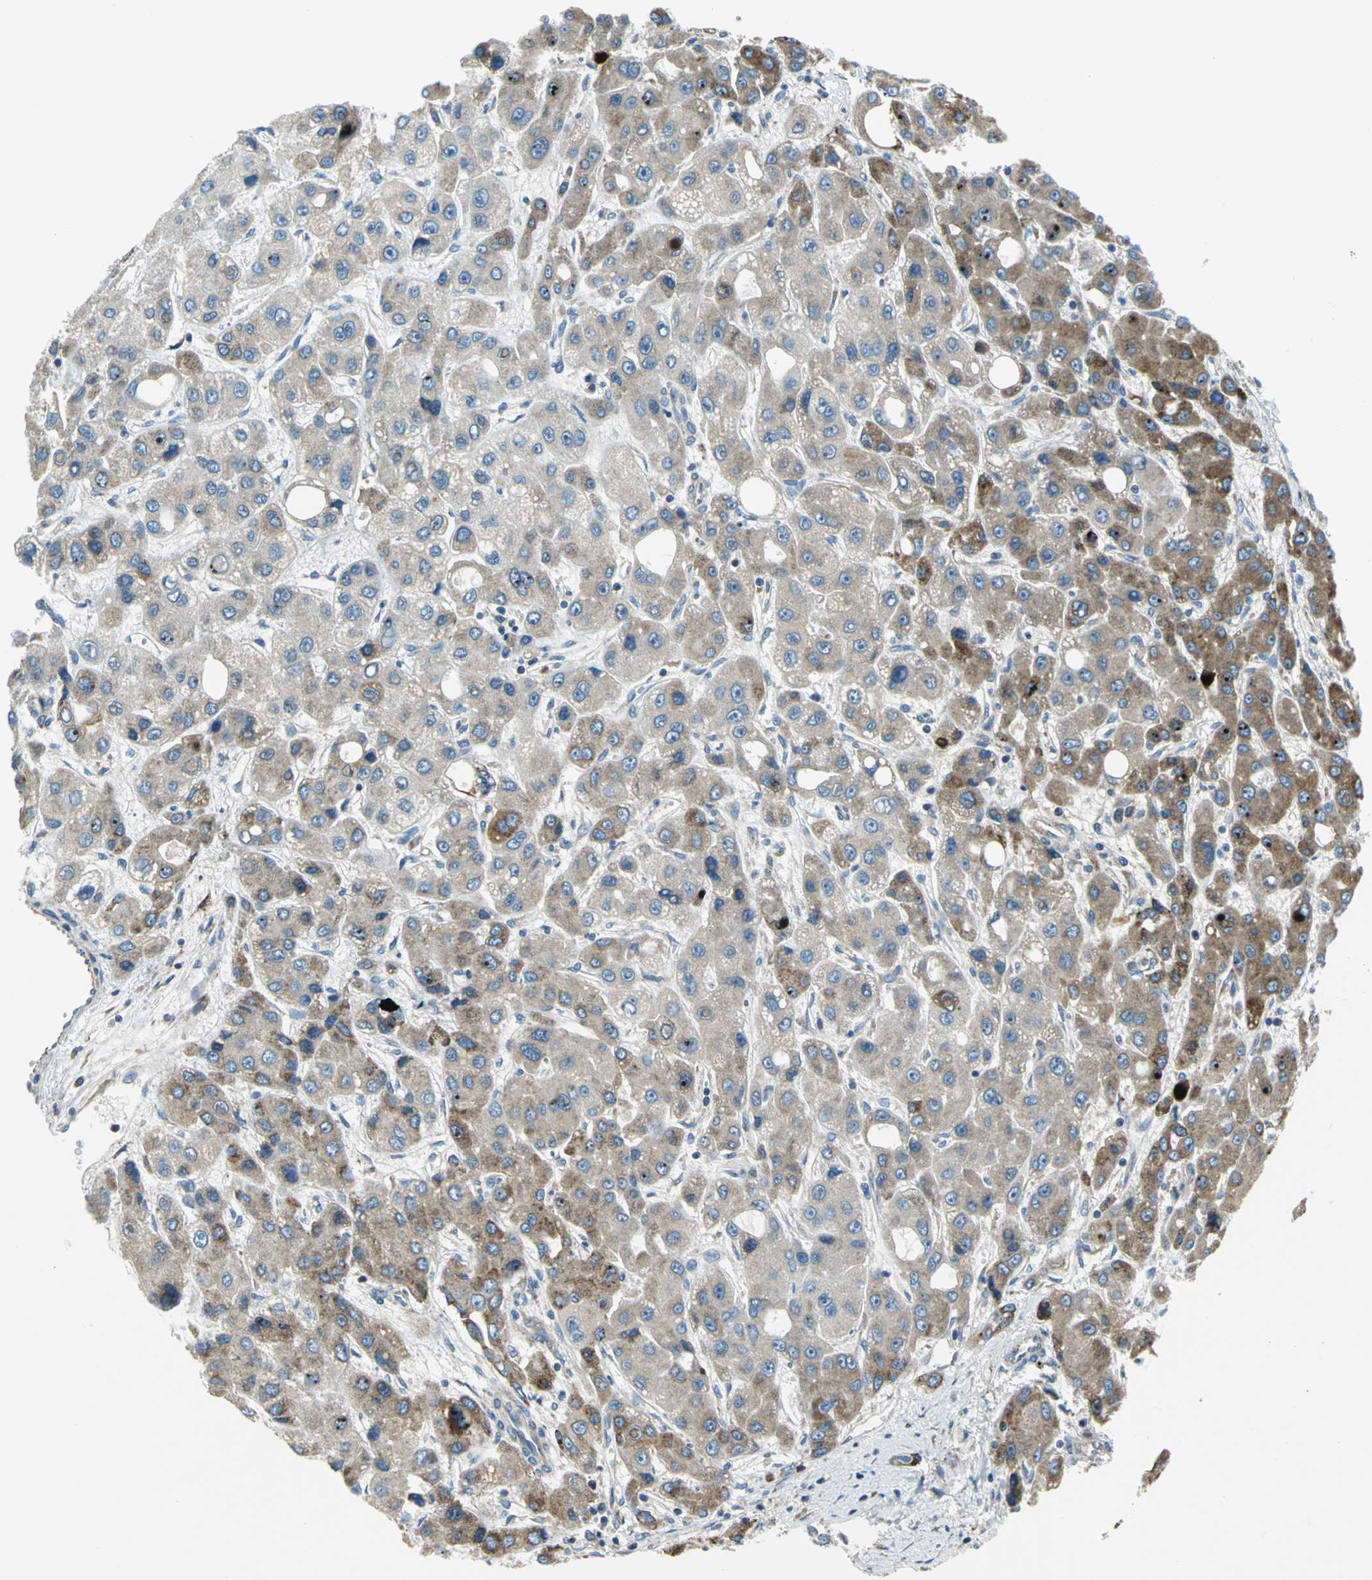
{"staining": {"intensity": "strong", "quantity": ">75%", "location": "cytoplasmic/membranous"}, "tissue": "liver cancer", "cell_type": "Tumor cells", "image_type": "cancer", "snomed": [{"axis": "morphology", "description": "Carcinoma, Hepatocellular, NOS"}, {"axis": "topography", "description": "Liver"}], "caption": "A high-resolution photomicrograph shows immunohistochemistry staining of liver hepatocellular carcinoma, which shows strong cytoplasmic/membranous expression in about >75% of tumor cells.", "gene": "TULP4", "patient": {"sex": "male", "age": 55}}